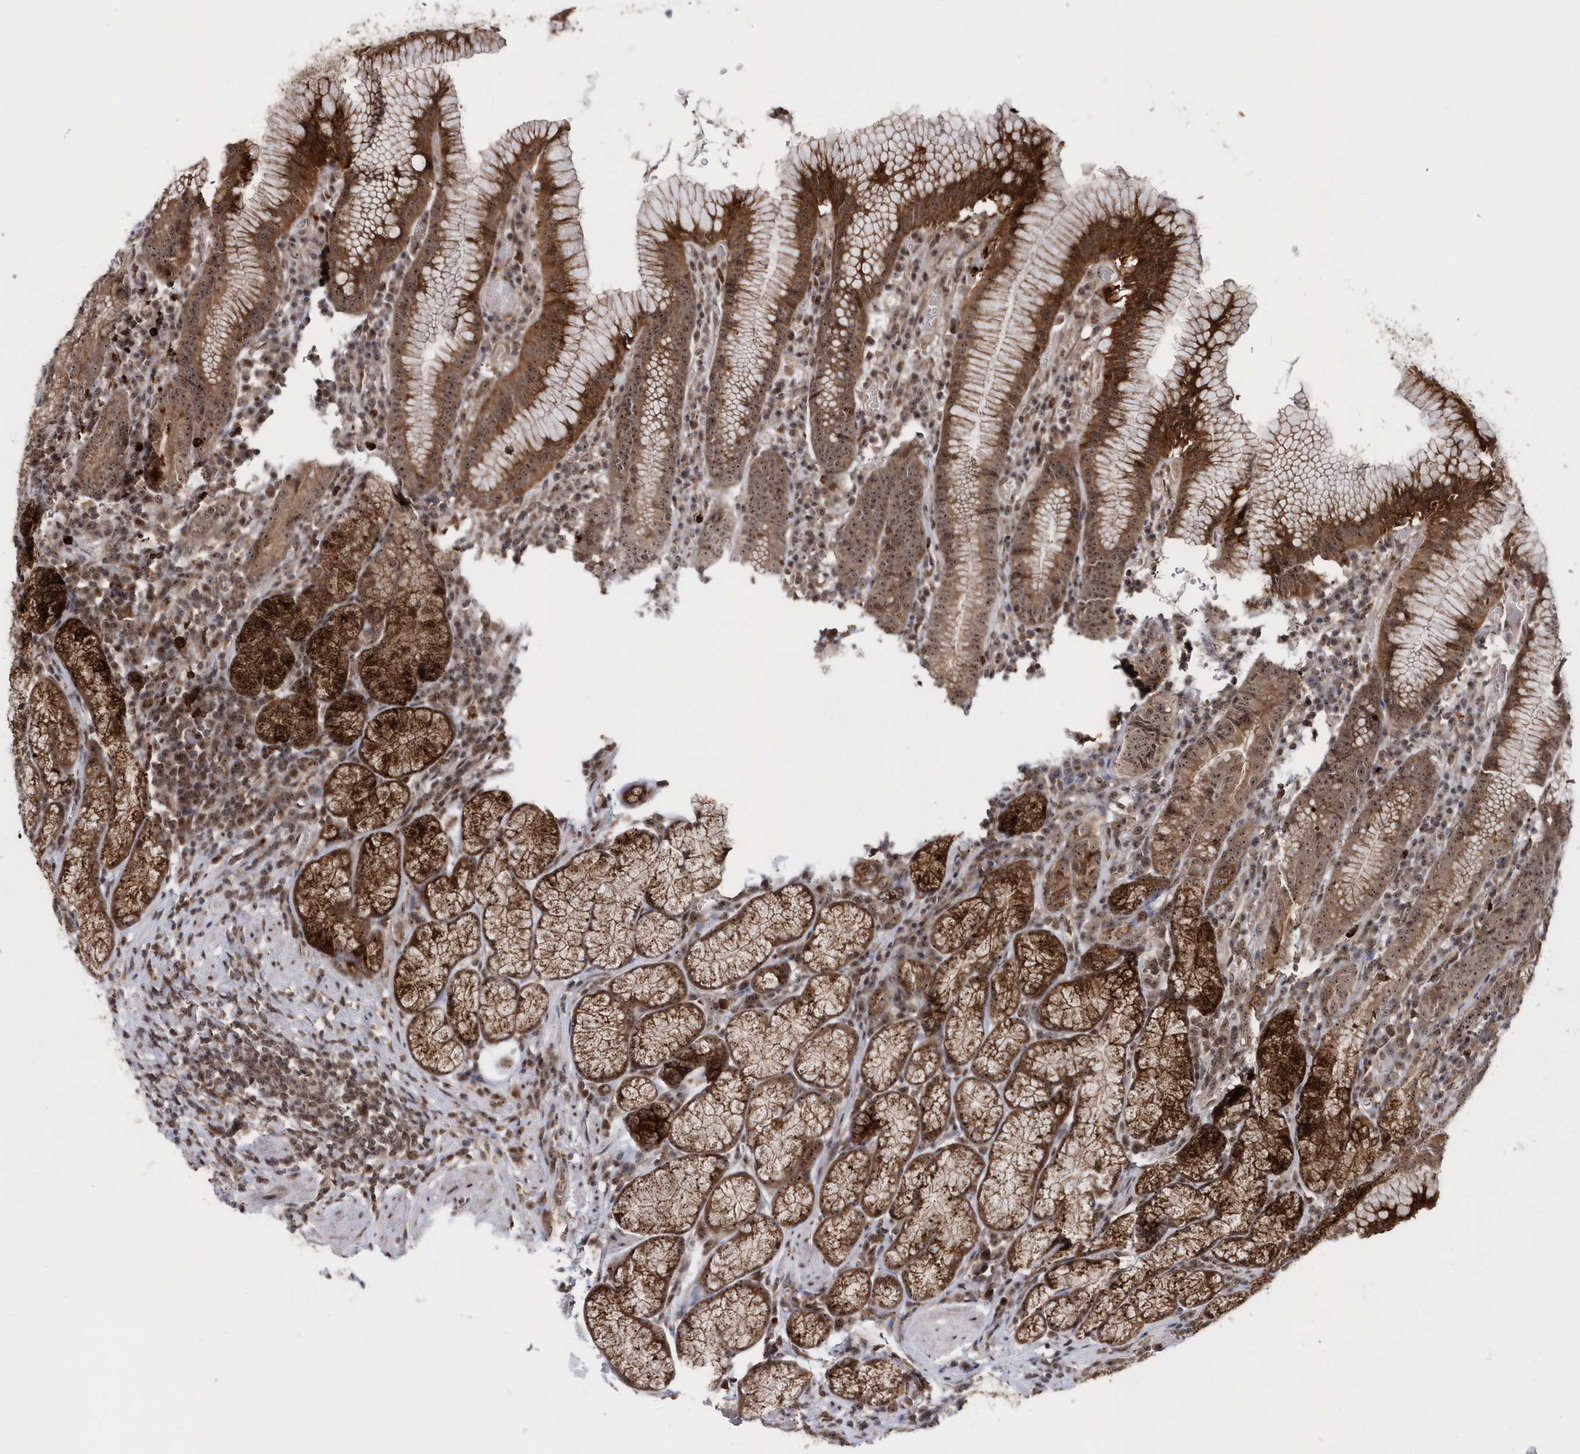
{"staining": {"intensity": "strong", "quantity": "25%-75%", "location": "cytoplasmic/membranous,nuclear"}, "tissue": "stomach", "cell_type": "Glandular cells", "image_type": "normal", "snomed": [{"axis": "morphology", "description": "Normal tissue, NOS"}, {"axis": "topography", "description": "Stomach"}], "caption": "About 25%-75% of glandular cells in normal stomach display strong cytoplasmic/membranous,nuclear protein expression as visualized by brown immunohistochemical staining.", "gene": "SOWAHB", "patient": {"sex": "male", "age": 55}}